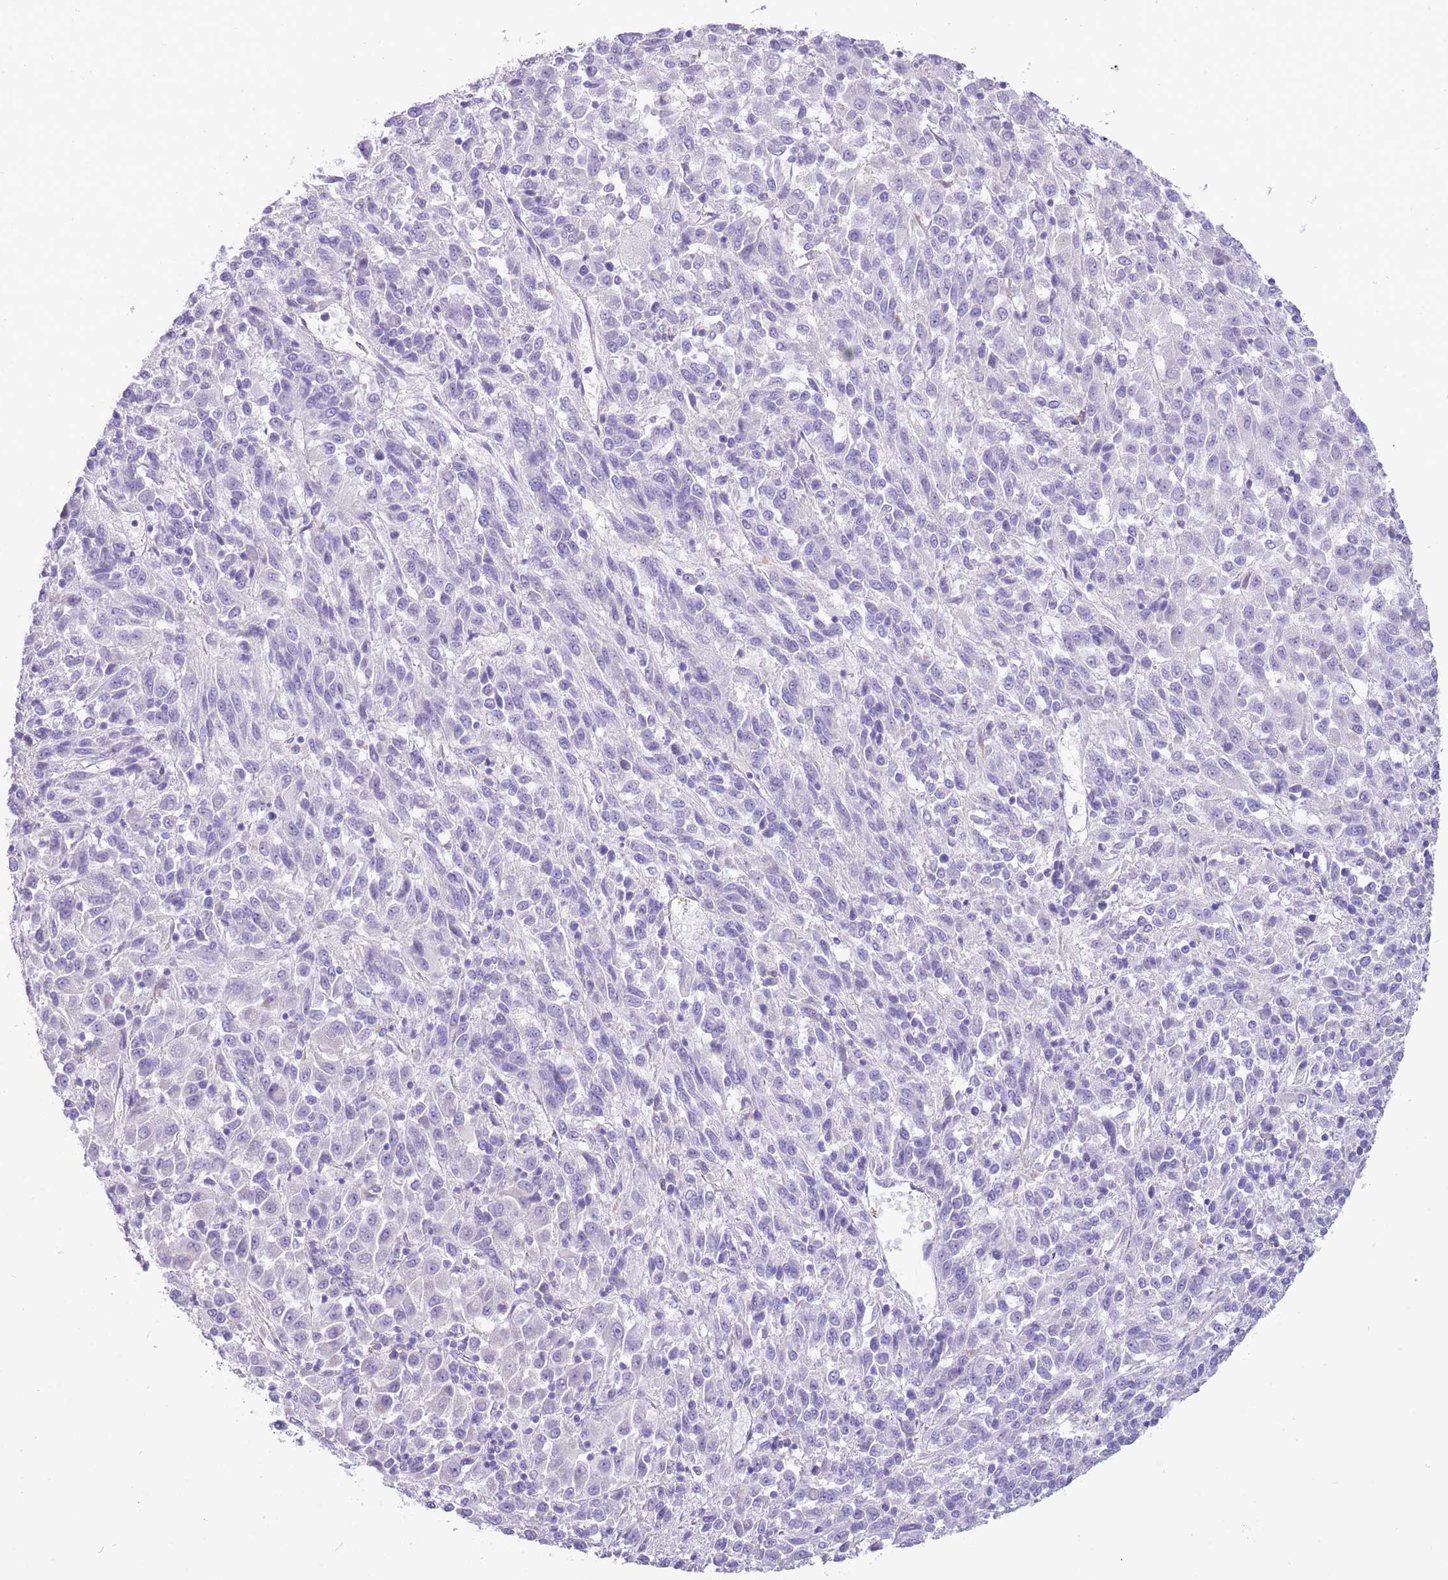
{"staining": {"intensity": "negative", "quantity": "none", "location": "none"}, "tissue": "melanoma", "cell_type": "Tumor cells", "image_type": "cancer", "snomed": [{"axis": "morphology", "description": "Malignant melanoma, Metastatic site"}, {"axis": "topography", "description": "Lung"}], "caption": "The photomicrograph shows no staining of tumor cells in melanoma.", "gene": "KBTBD3", "patient": {"sex": "male", "age": 64}}